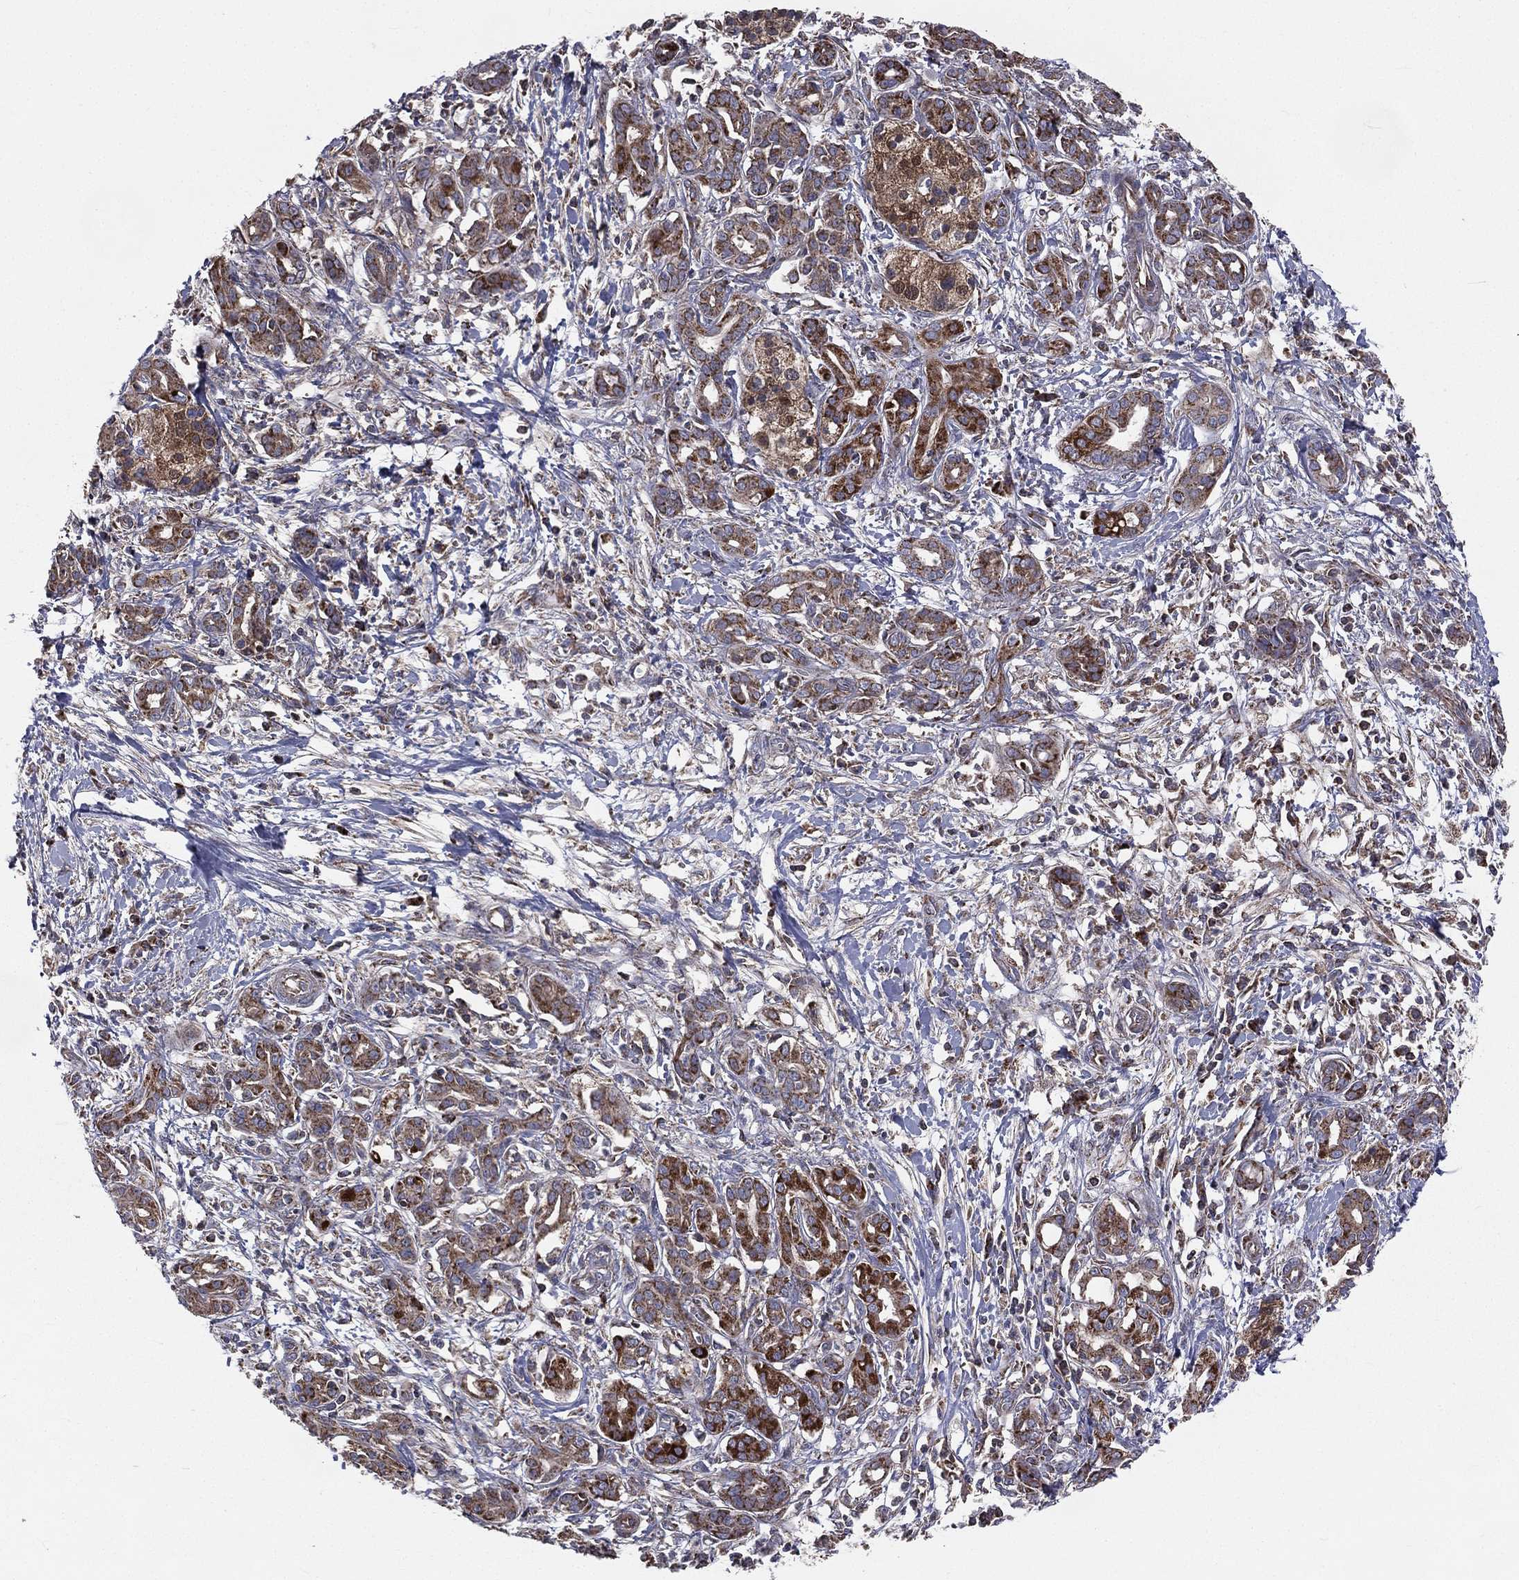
{"staining": {"intensity": "strong", "quantity": "<25%", "location": "cytoplasmic/membranous"}, "tissue": "pancreatic cancer", "cell_type": "Tumor cells", "image_type": "cancer", "snomed": [{"axis": "morphology", "description": "Adenocarcinoma, NOS"}, {"axis": "topography", "description": "Pancreas"}], "caption": "Pancreatic adenocarcinoma tissue reveals strong cytoplasmic/membranous expression in about <25% of tumor cells, visualized by immunohistochemistry. The staining was performed using DAB to visualize the protein expression in brown, while the nuclei were stained in blue with hematoxylin (Magnification: 20x).", "gene": "GPD1", "patient": {"sex": "male", "age": 72}}